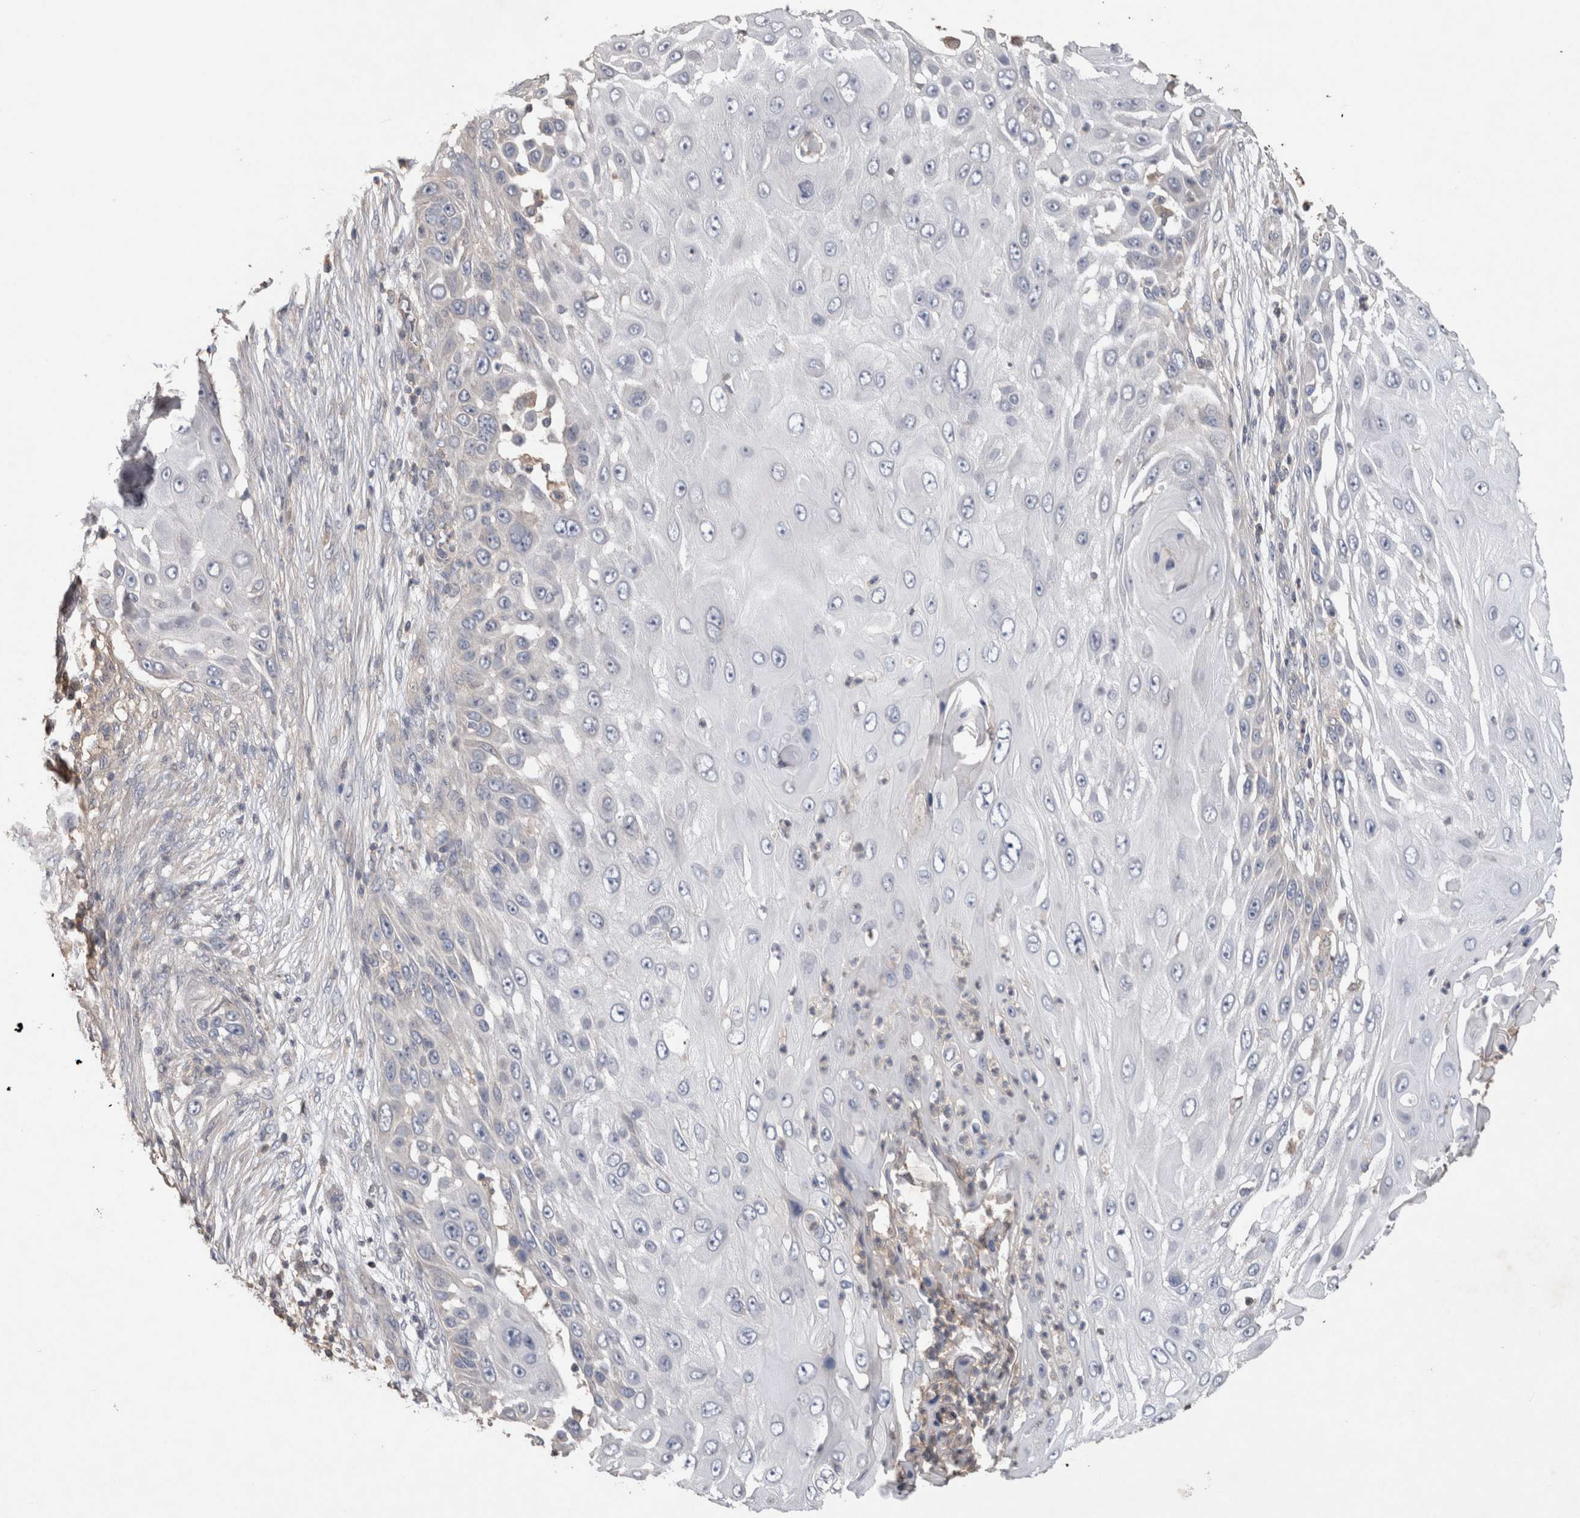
{"staining": {"intensity": "negative", "quantity": "none", "location": "none"}, "tissue": "skin cancer", "cell_type": "Tumor cells", "image_type": "cancer", "snomed": [{"axis": "morphology", "description": "Squamous cell carcinoma, NOS"}, {"axis": "topography", "description": "Skin"}], "caption": "Immunohistochemistry photomicrograph of neoplastic tissue: human skin cancer stained with DAB exhibits no significant protein staining in tumor cells.", "gene": "TRIM5", "patient": {"sex": "female", "age": 44}}